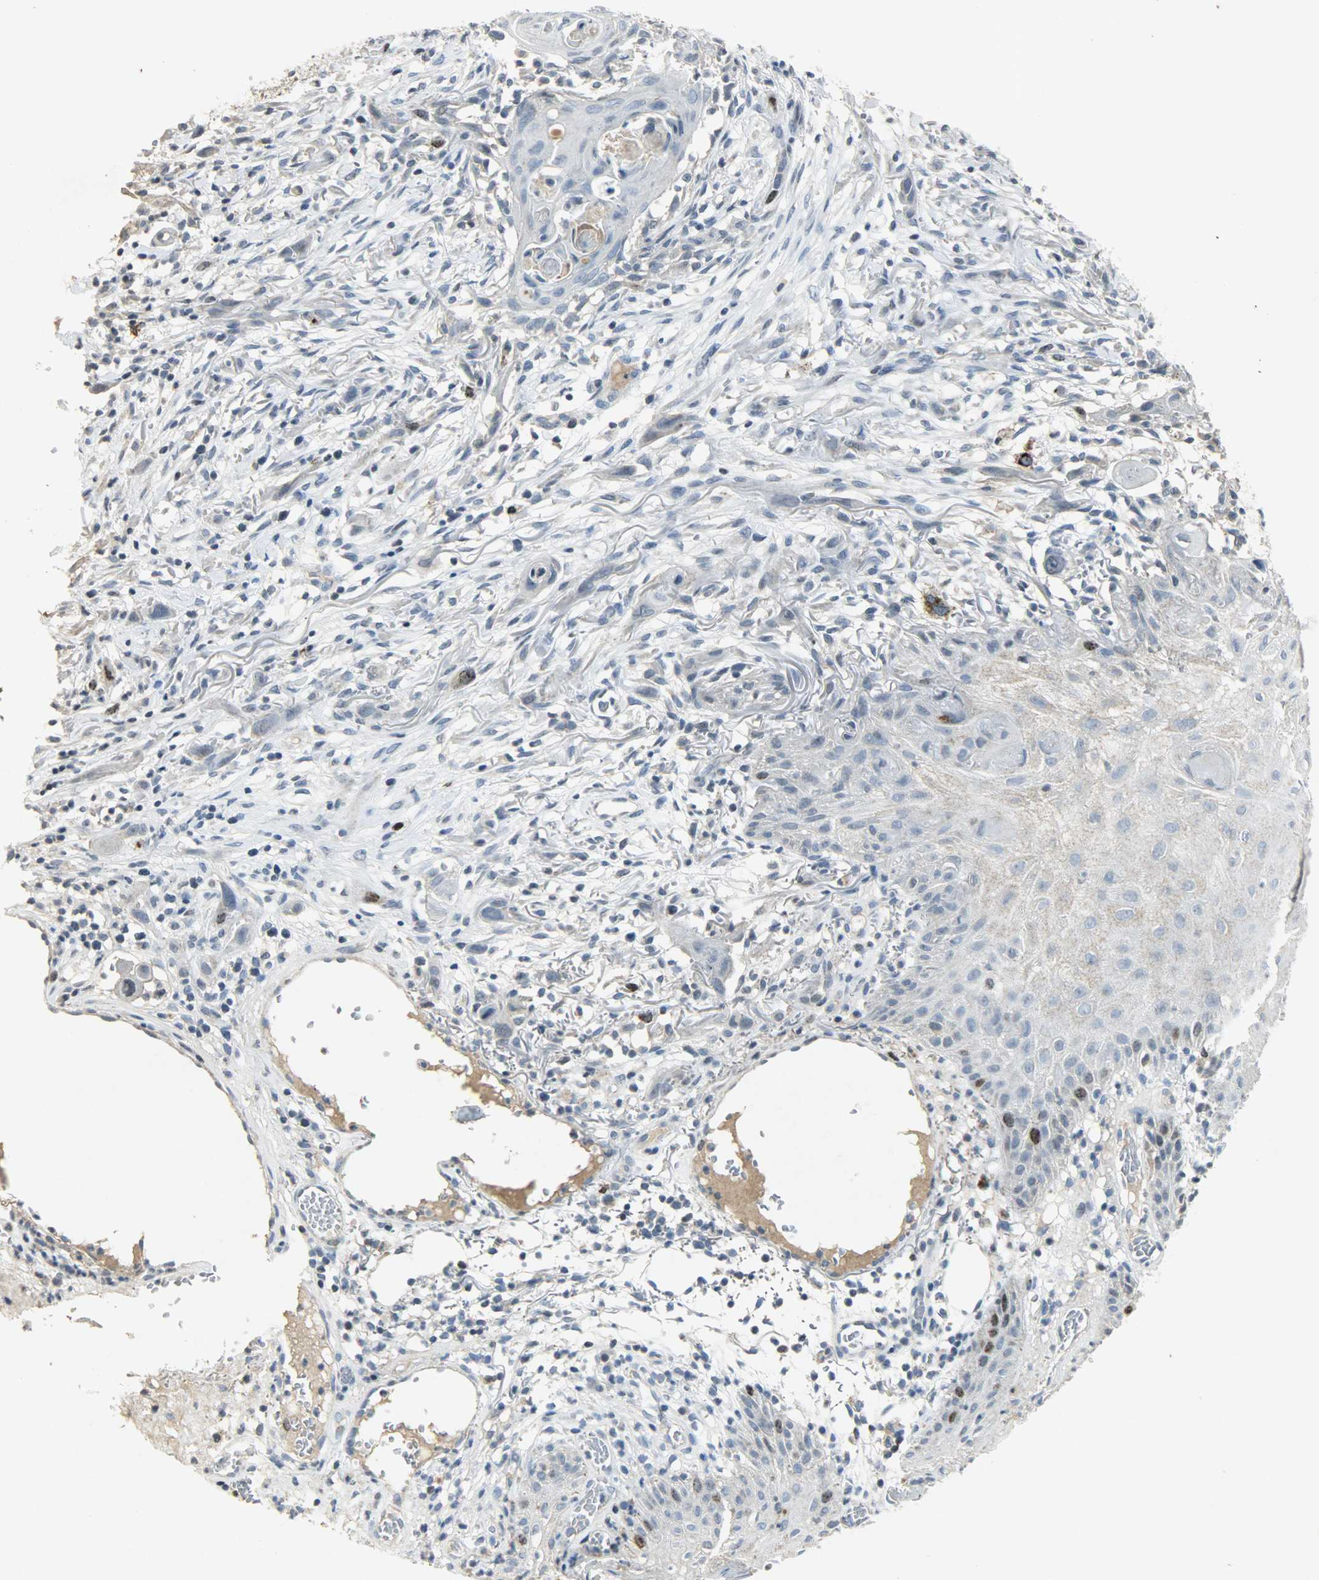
{"staining": {"intensity": "moderate", "quantity": "<25%", "location": "nuclear"}, "tissue": "skin cancer", "cell_type": "Tumor cells", "image_type": "cancer", "snomed": [{"axis": "morphology", "description": "Normal tissue, NOS"}, {"axis": "morphology", "description": "Squamous cell carcinoma, NOS"}, {"axis": "topography", "description": "Skin"}], "caption": "Immunohistochemical staining of skin cancer (squamous cell carcinoma) shows low levels of moderate nuclear positivity in approximately <25% of tumor cells.", "gene": "AURKB", "patient": {"sex": "female", "age": 59}}